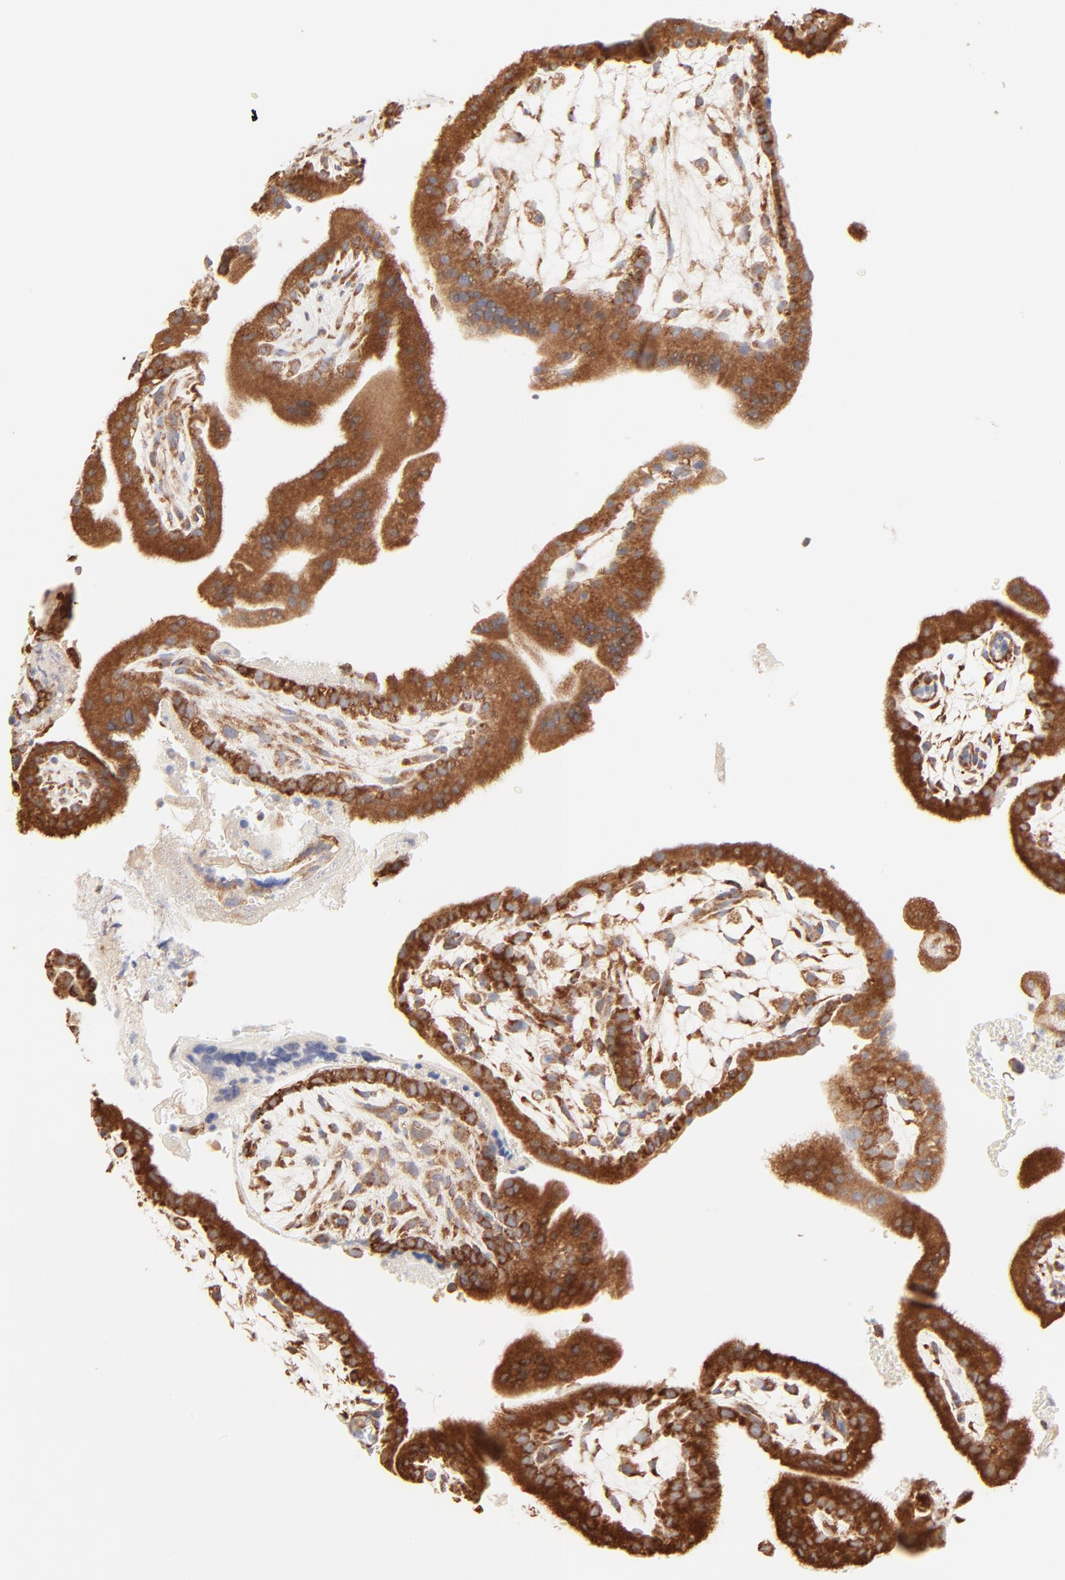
{"staining": {"intensity": "moderate", "quantity": ">75%", "location": "cytoplasmic/membranous"}, "tissue": "placenta", "cell_type": "Decidual cells", "image_type": "normal", "snomed": [{"axis": "morphology", "description": "Normal tissue, NOS"}, {"axis": "topography", "description": "Placenta"}], "caption": "Brown immunohistochemical staining in normal human placenta reveals moderate cytoplasmic/membranous expression in about >75% of decidual cells. Using DAB (brown) and hematoxylin (blue) stains, captured at high magnification using brightfield microscopy.", "gene": "RPS20", "patient": {"sex": "female", "age": 35}}